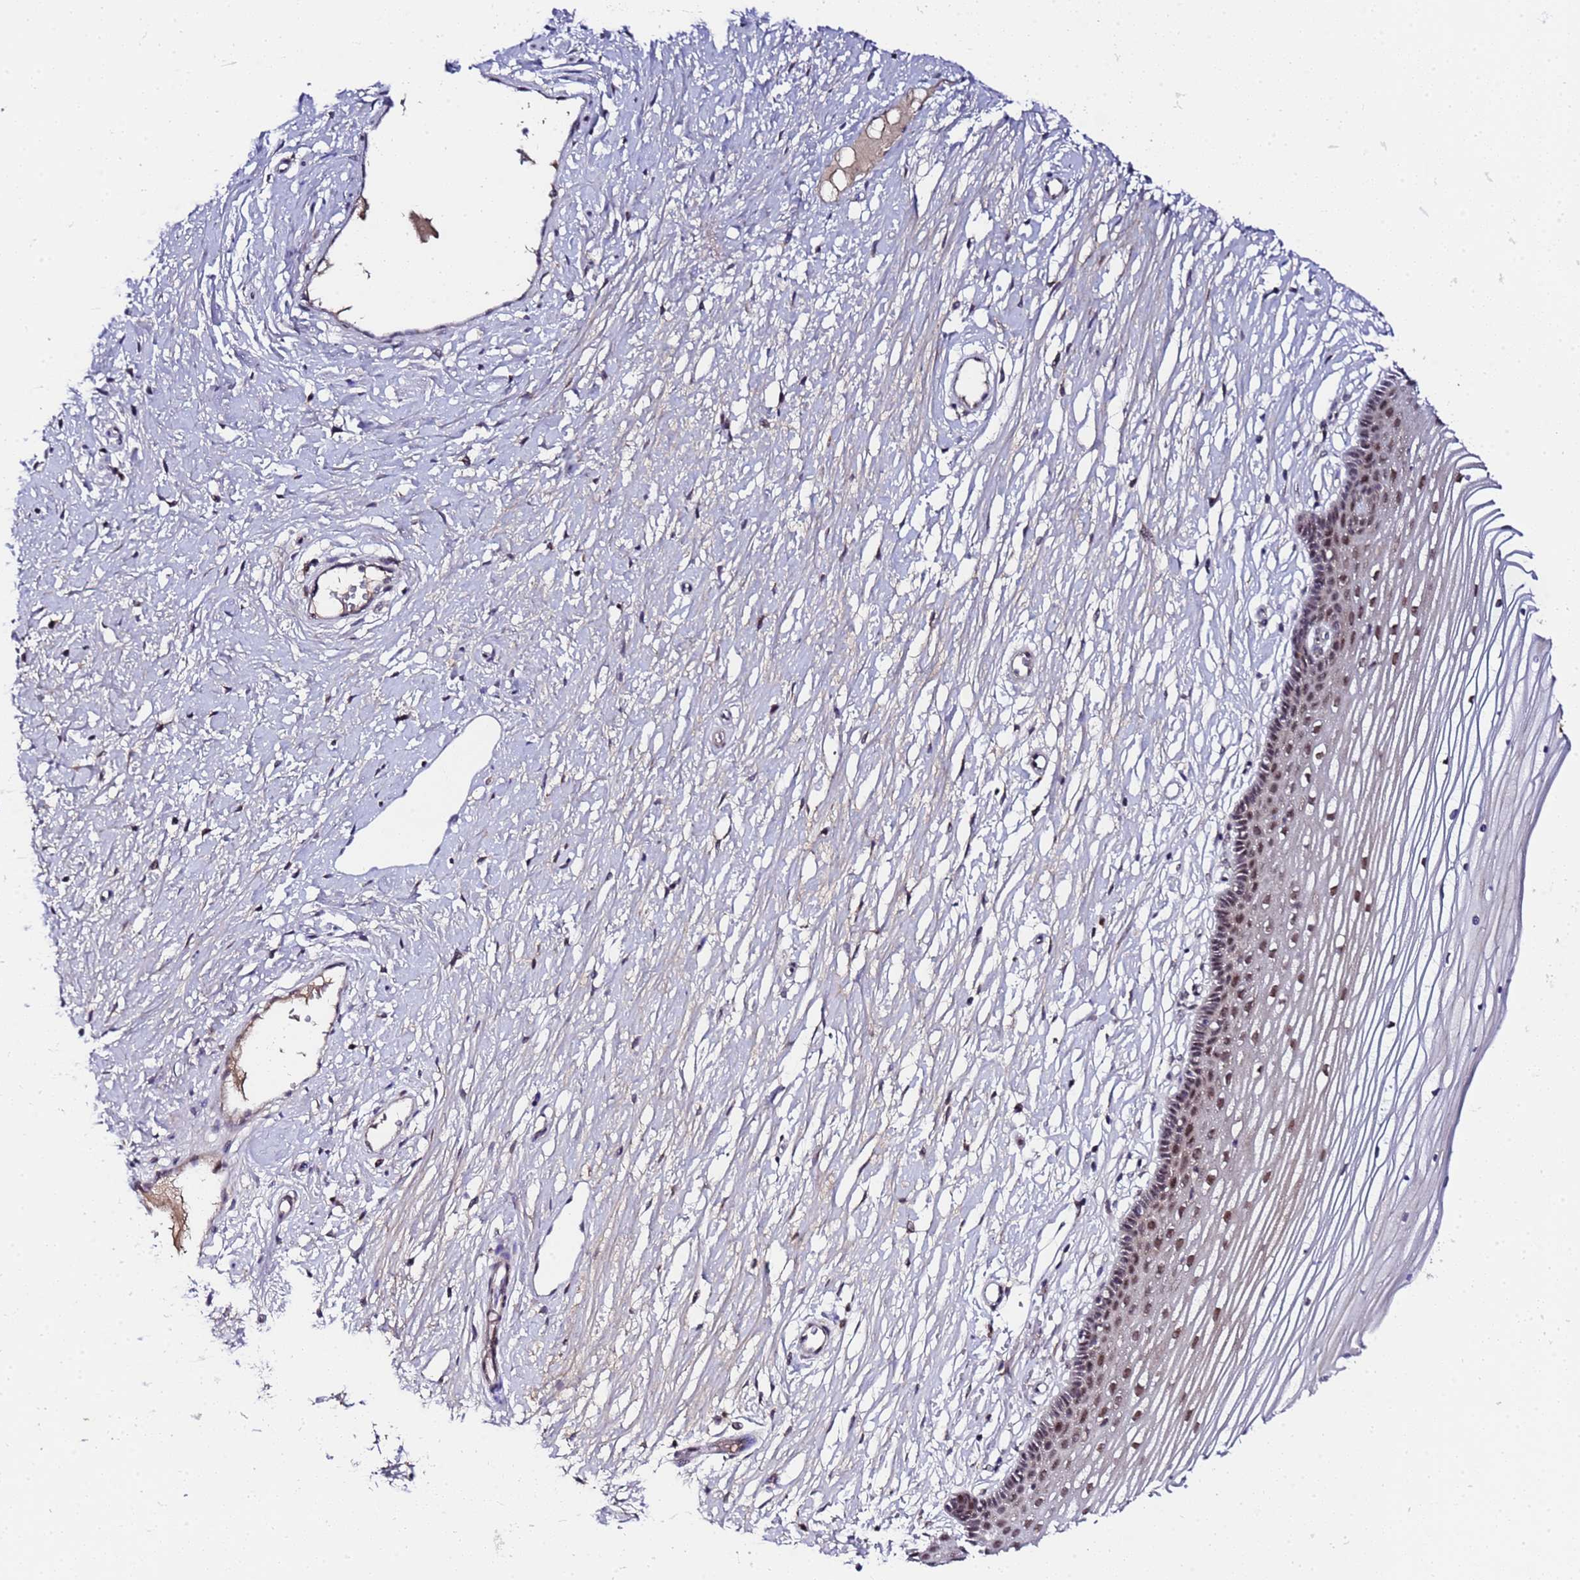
{"staining": {"intensity": "strong", "quantity": "25%-75%", "location": "cytoplasmic/membranous,nuclear"}, "tissue": "vagina", "cell_type": "Squamous epithelial cells", "image_type": "normal", "snomed": [{"axis": "morphology", "description": "Normal tissue, NOS"}, {"axis": "topography", "description": "Vagina"}, {"axis": "topography", "description": "Cervix"}], "caption": "Immunohistochemistry staining of unremarkable vagina, which shows high levels of strong cytoplasmic/membranous,nuclear positivity in approximately 25%-75% of squamous epithelial cells indicating strong cytoplasmic/membranous,nuclear protein positivity. The staining was performed using DAB (3,3'-diaminobenzidine) (brown) for protein detection and nuclei were counterstained in hematoxylin (blue).", "gene": "C19orf47", "patient": {"sex": "female", "age": 40}}